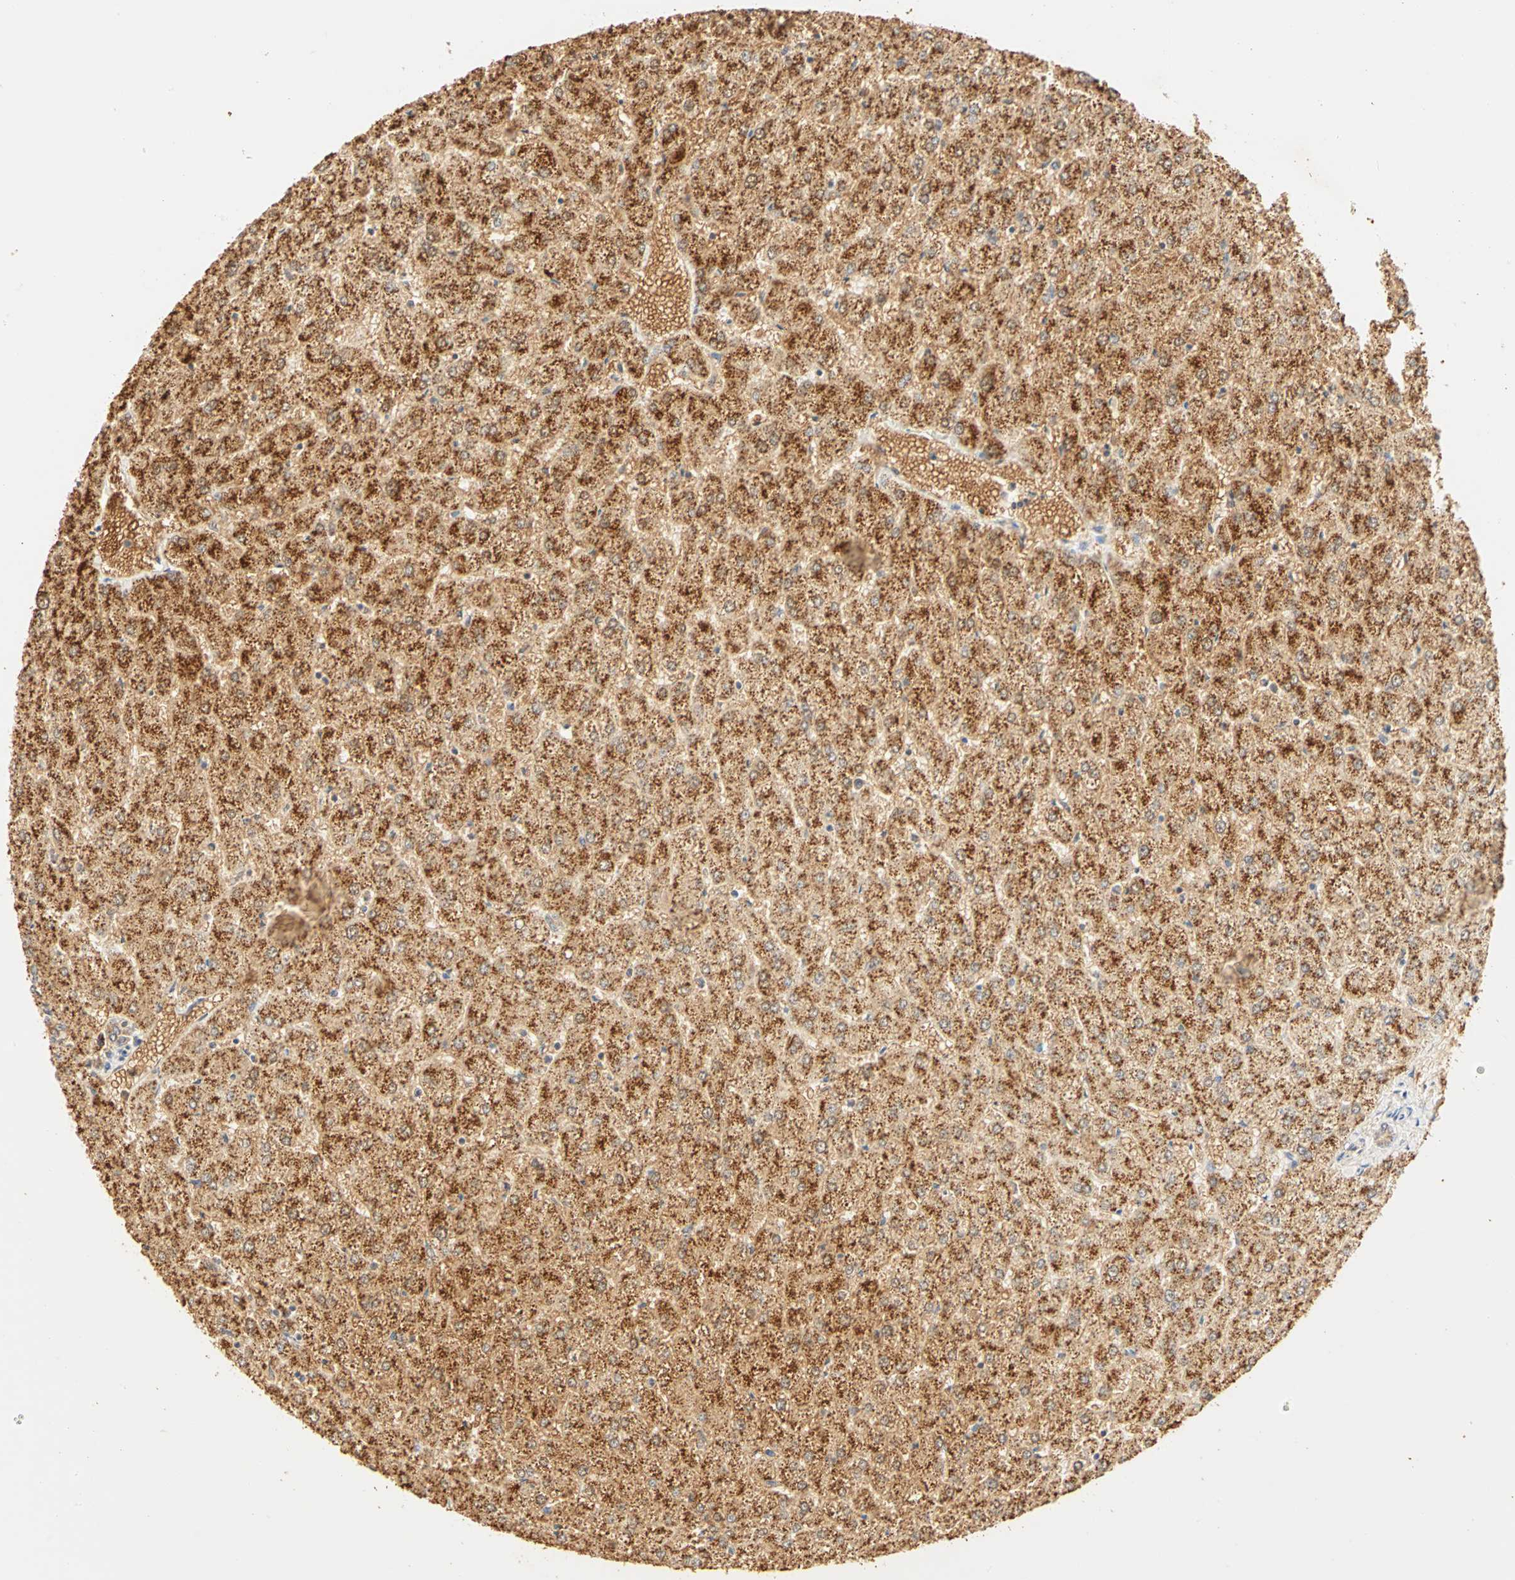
{"staining": {"intensity": "weak", "quantity": "25%-75%", "location": "cytoplasmic/membranous"}, "tissue": "liver", "cell_type": "Cholangiocytes", "image_type": "normal", "snomed": [{"axis": "morphology", "description": "Normal tissue, NOS"}, {"axis": "topography", "description": "Liver"}], "caption": "IHC histopathology image of unremarkable liver: human liver stained using immunohistochemistry exhibits low levels of weak protein expression localized specifically in the cytoplasmic/membranous of cholangiocytes, appearing as a cytoplasmic/membranous brown color.", "gene": "GNRH2", "patient": {"sex": "female", "age": 32}}